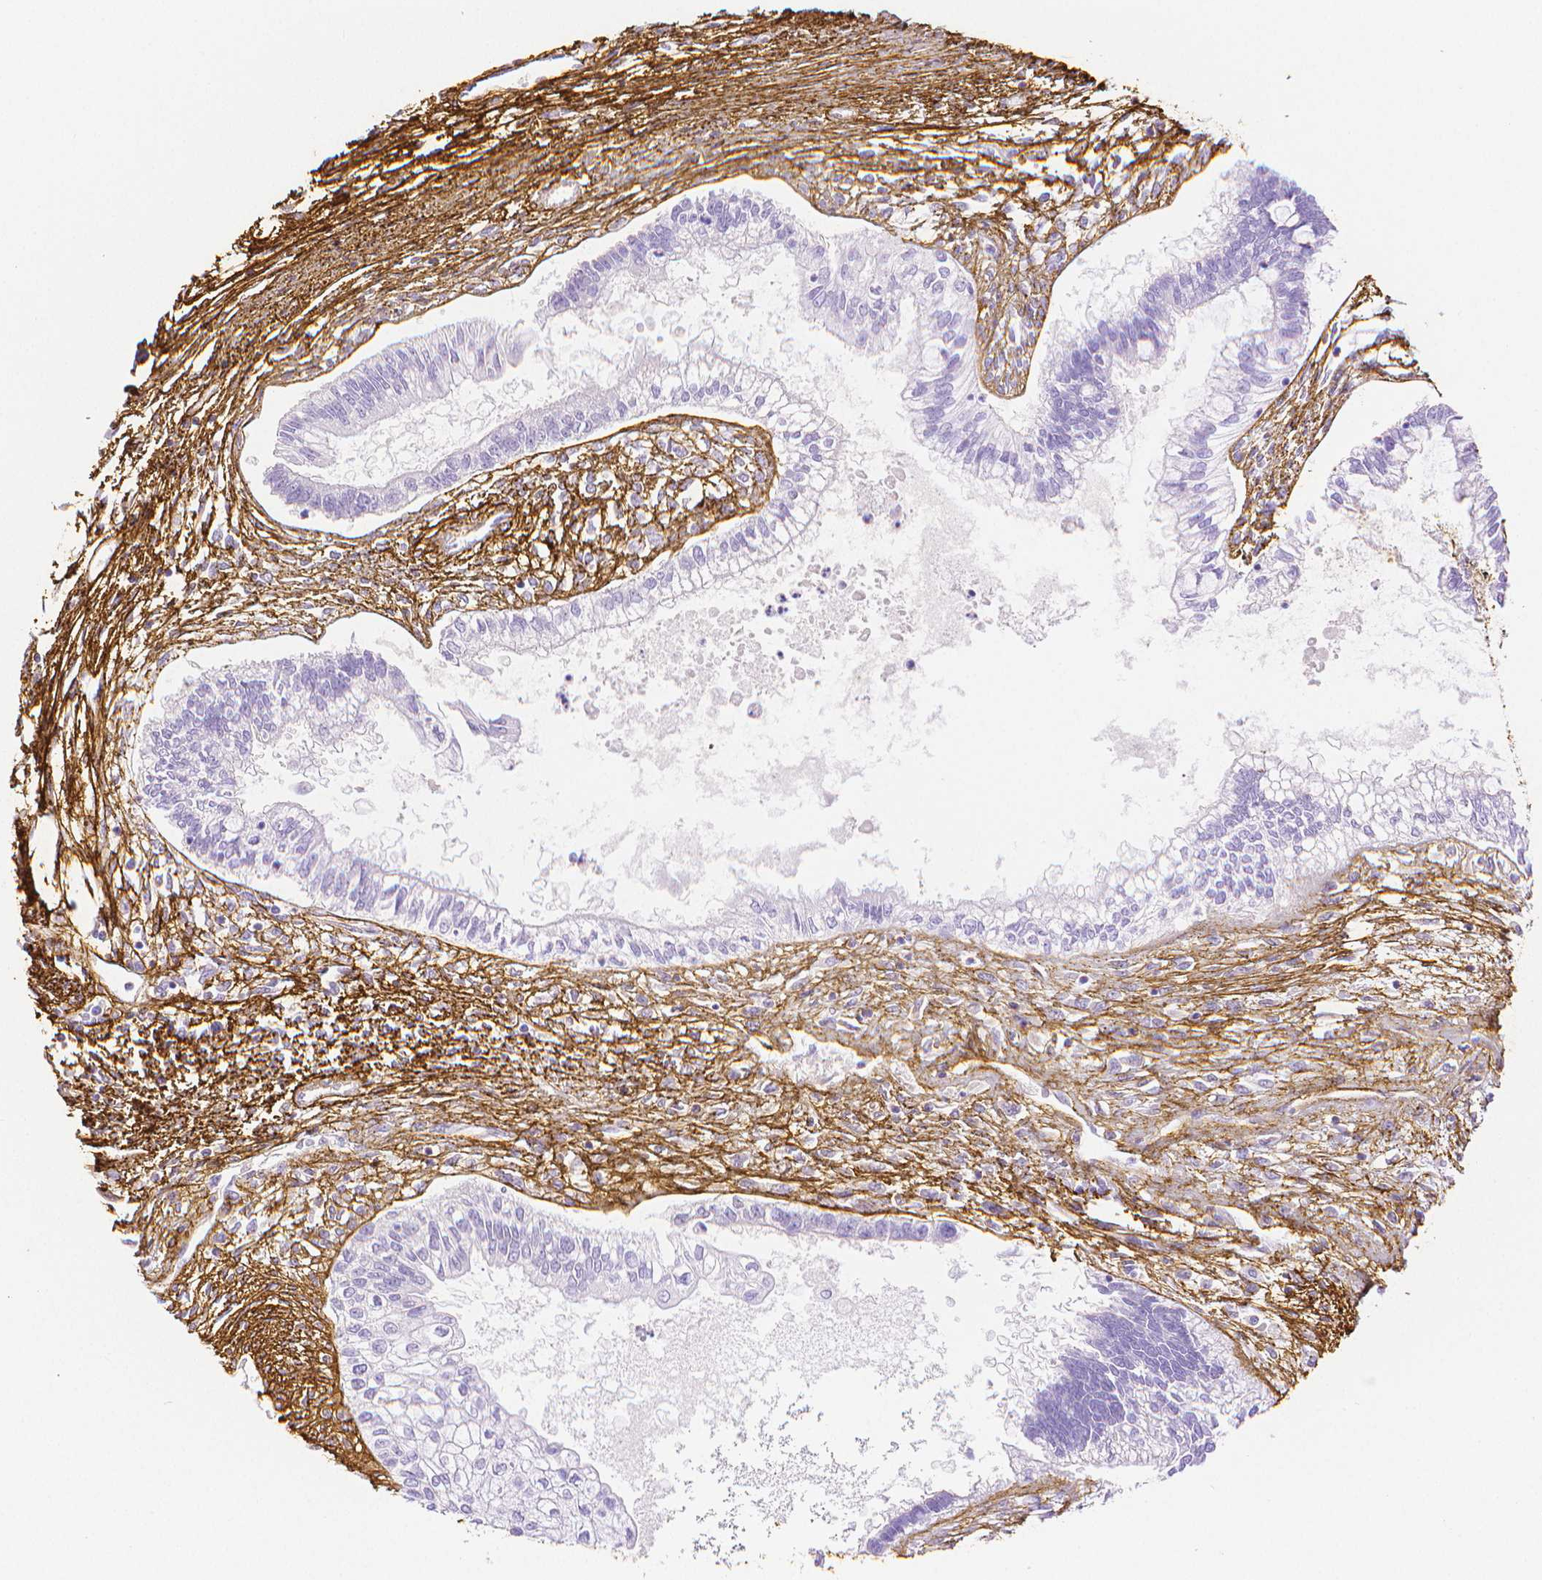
{"staining": {"intensity": "negative", "quantity": "none", "location": "none"}, "tissue": "testis cancer", "cell_type": "Tumor cells", "image_type": "cancer", "snomed": [{"axis": "morphology", "description": "Carcinoma, Embryonal, NOS"}, {"axis": "topography", "description": "Testis"}], "caption": "IHC photomicrograph of testis cancer stained for a protein (brown), which demonstrates no expression in tumor cells. (DAB immunohistochemistry (IHC), high magnification).", "gene": "FBN1", "patient": {"sex": "male", "age": 37}}